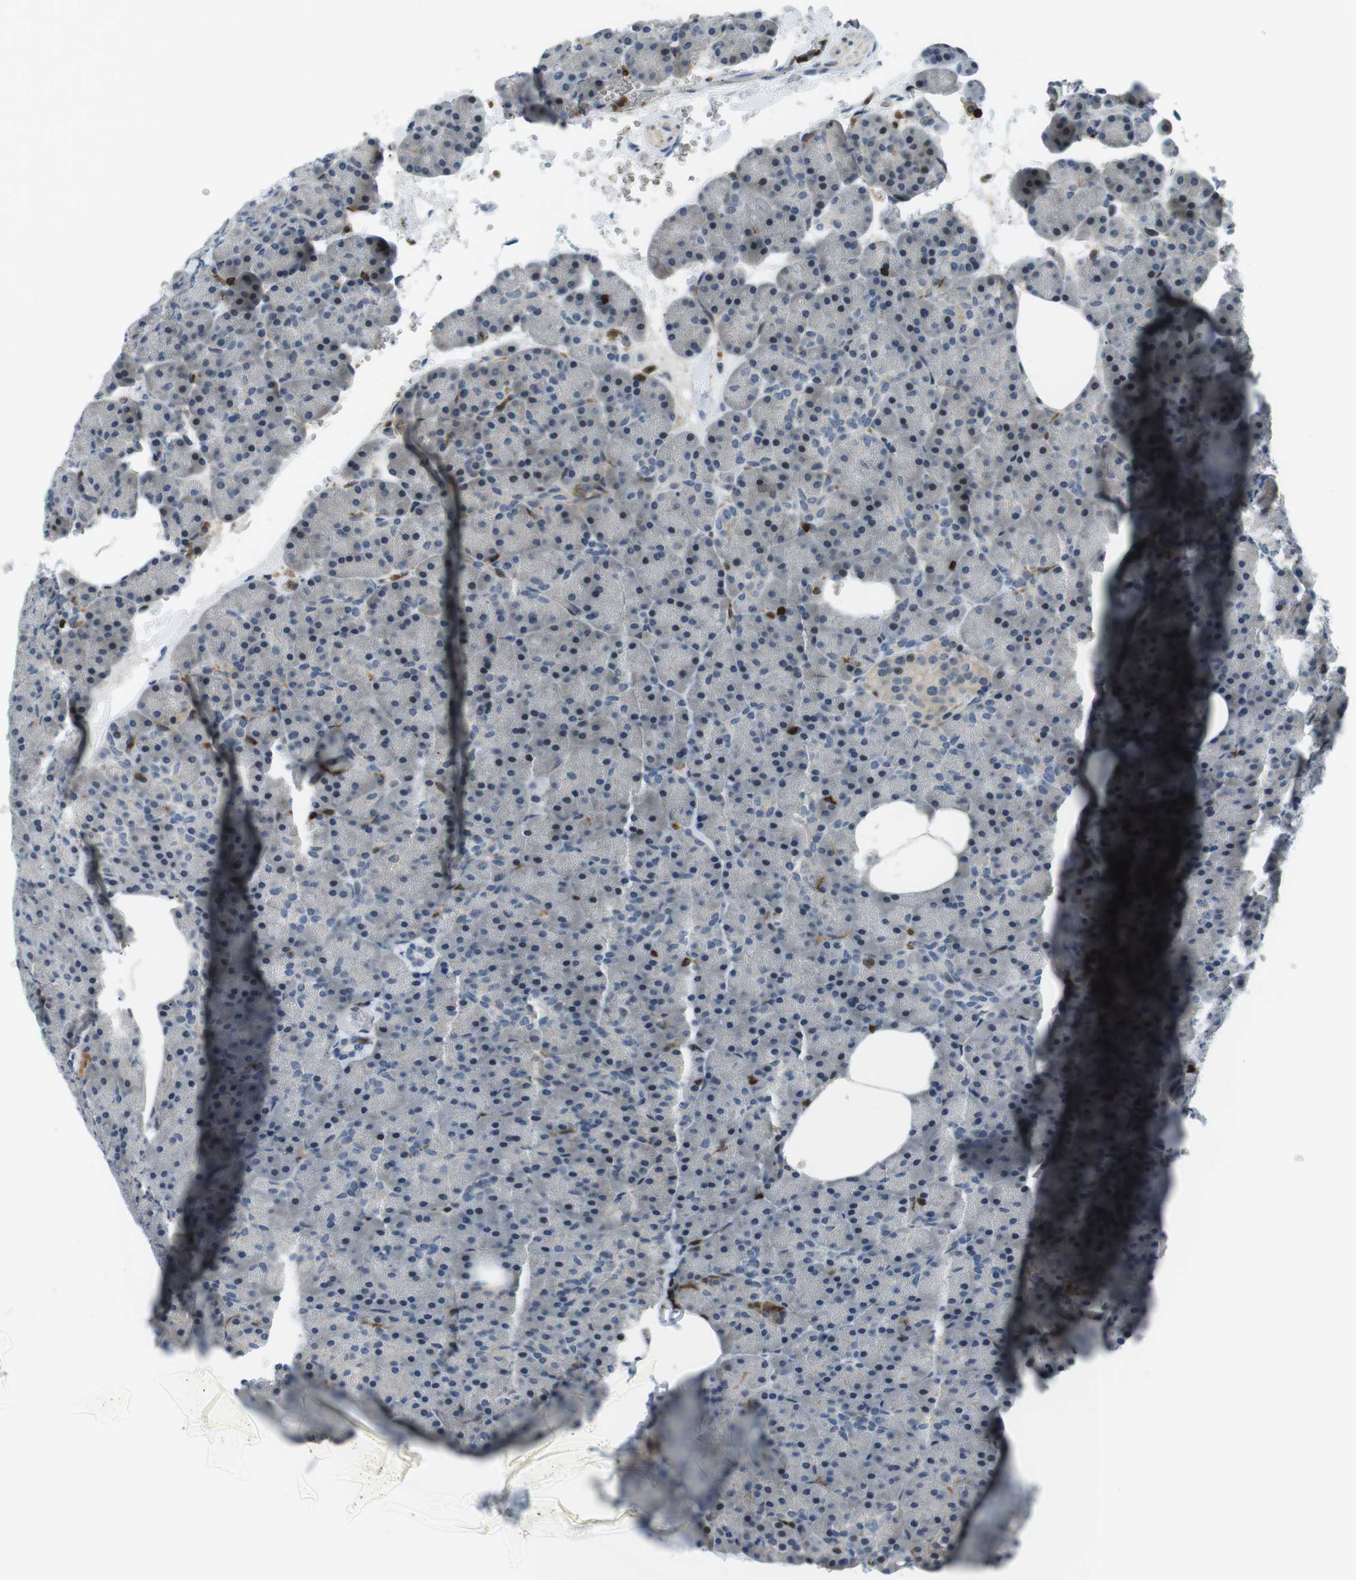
{"staining": {"intensity": "weak", "quantity": "<25%", "location": "nuclear"}, "tissue": "pancreas", "cell_type": "Exocrine glandular cells", "image_type": "normal", "snomed": [{"axis": "morphology", "description": "Normal tissue, NOS"}, {"axis": "topography", "description": "Pancreas"}], "caption": "Human pancreas stained for a protein using immunohistochemistry (IHC) exhibits no positivity in exocrine glandular cells.", "gene": "STK10", "patient": {"sex": "female", "age": 35}}